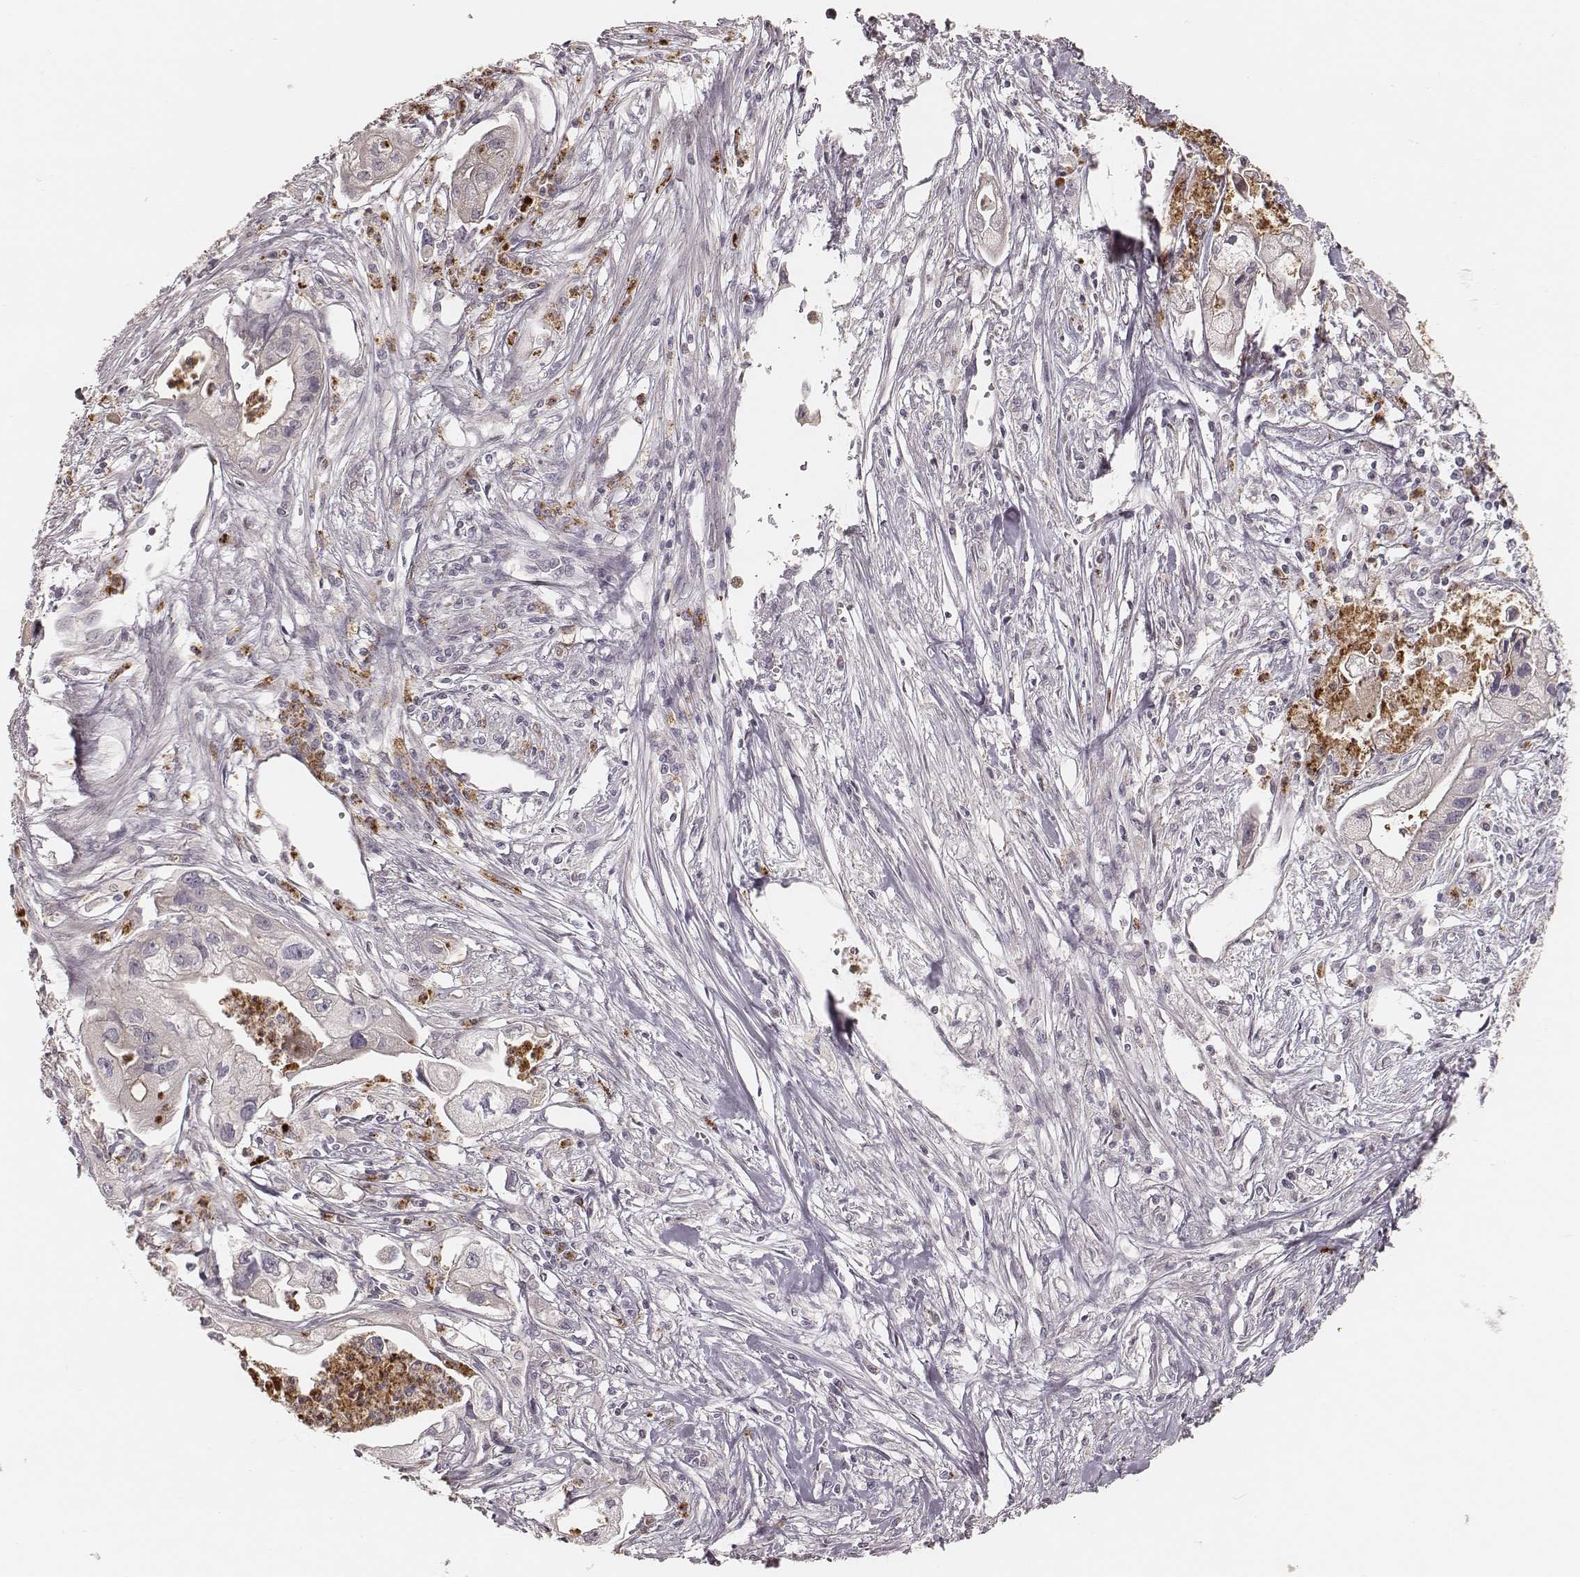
{"staining": {"intensity": "negative", "quantity": "none", "location": "none"}, "tissue": "pancreatic cancer", "cell_type": "Tumor cells", "image_type": "cancer", "snomed": [{"axis": "morphology", "description": "Adenocarcinoma, NOS"}, {"axis": "topography", "description": "Pancreas"}], "caption": "This photomicrograph is of adenocarcinoma (pancreatic) stained with immunohistochemistry (IHC) to label a protein in brown with the nuclei are counter-stained blue. There is no staining in tumor cells.", "gene": "ABCA7", "patient": {"sex": "male", "age": 70}}